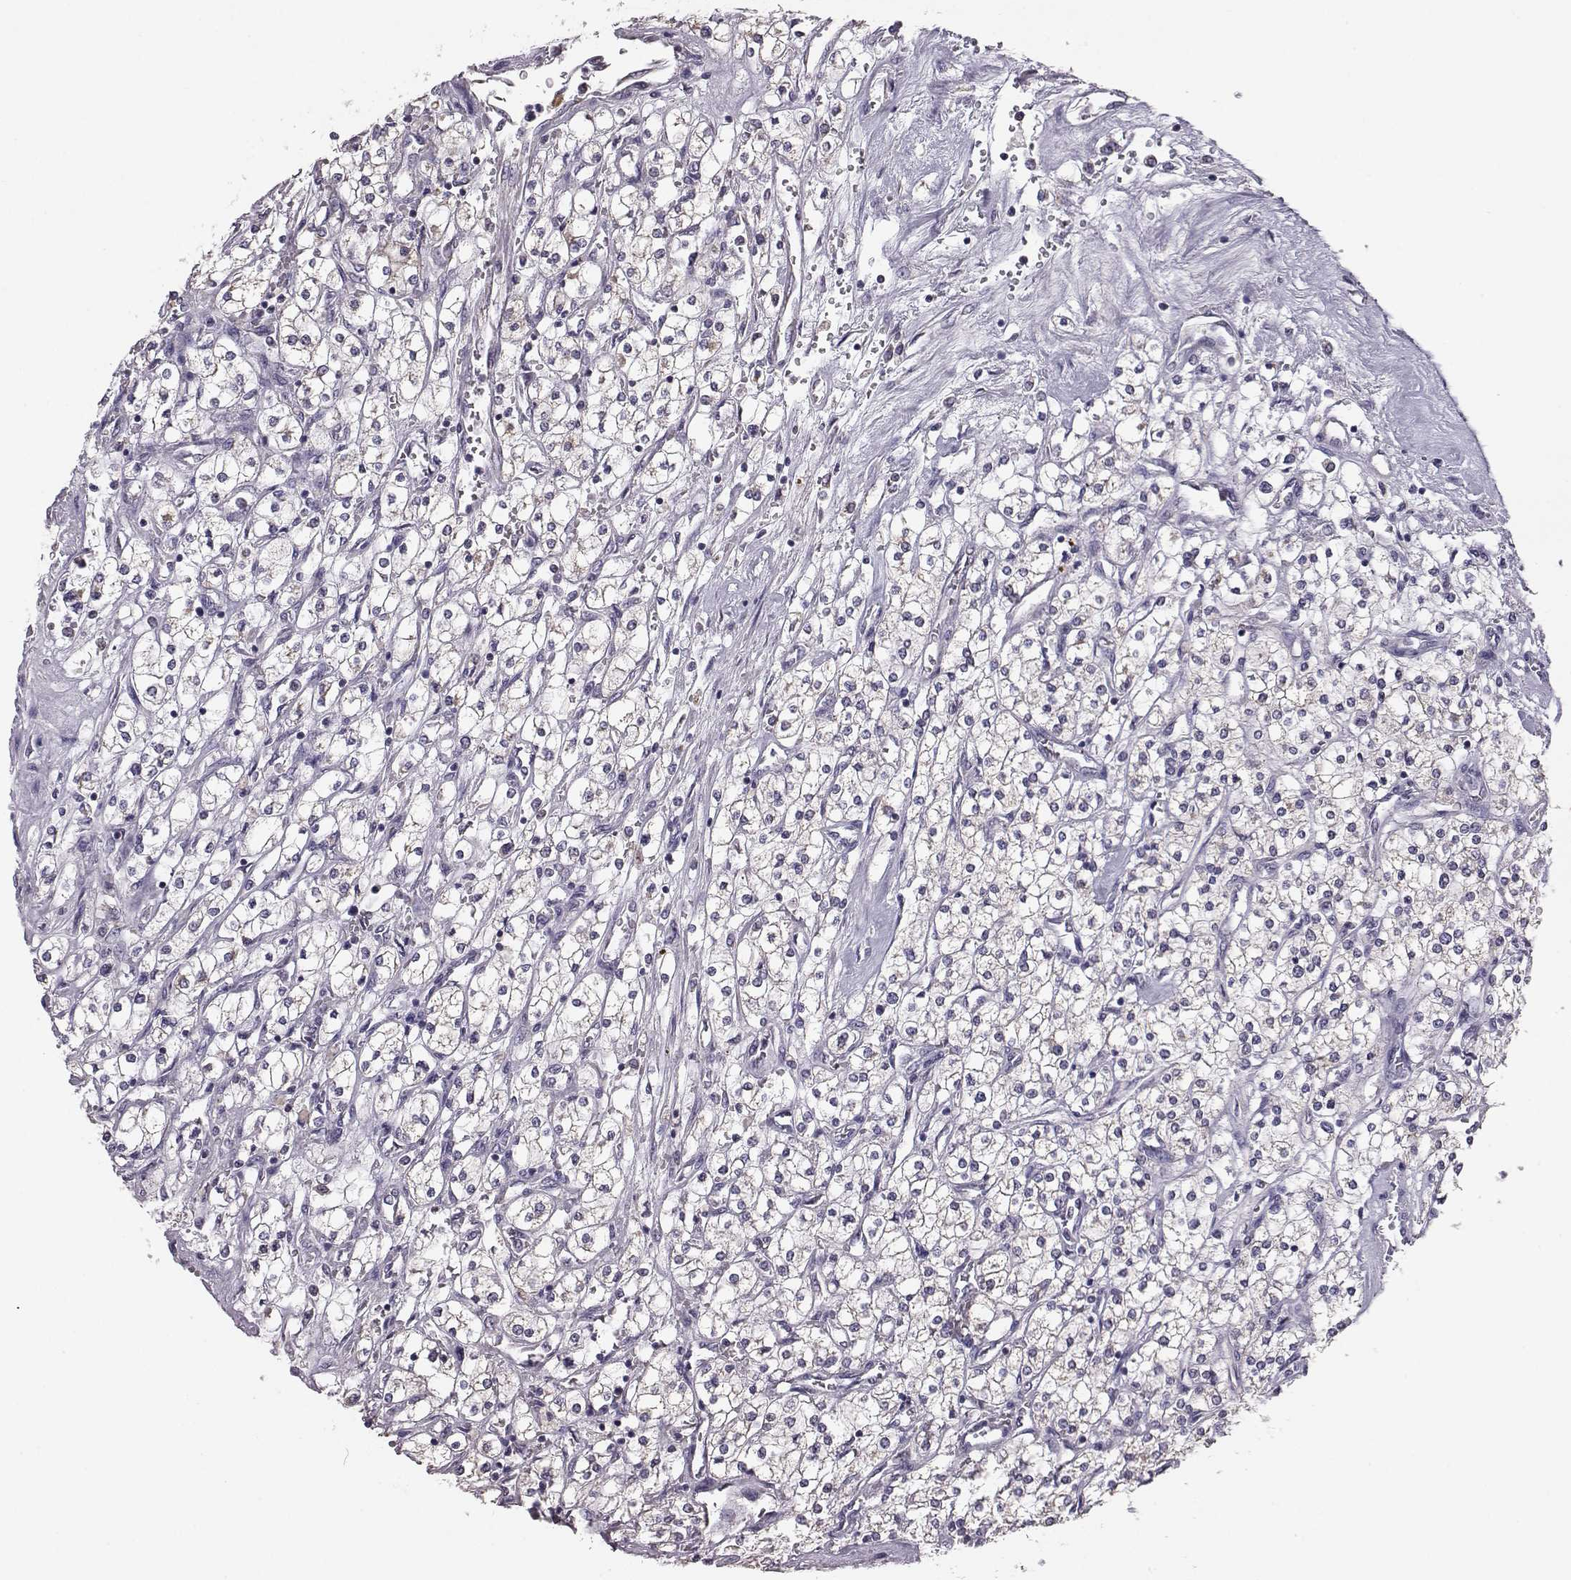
{"staining": {"intensity": "weak", "quantity": "<25%", "location": "cytoplasmic/membranous"}, "tissue": "renal cancer", "cell_type": "Tumor cells", "image_type": "cancer", "snomed": [{"axis": "morphology", "description": "Adenocarcinoma, NOS"}, {"axis": "topography", "description": "Kidney"}], "caption": "An image of renal adenocarcinoma stained for a protein demonstrates no brown staining in tumor cells.", "gene": "ALDH3A1", "patient": {"sex": "male", "age": 80}}